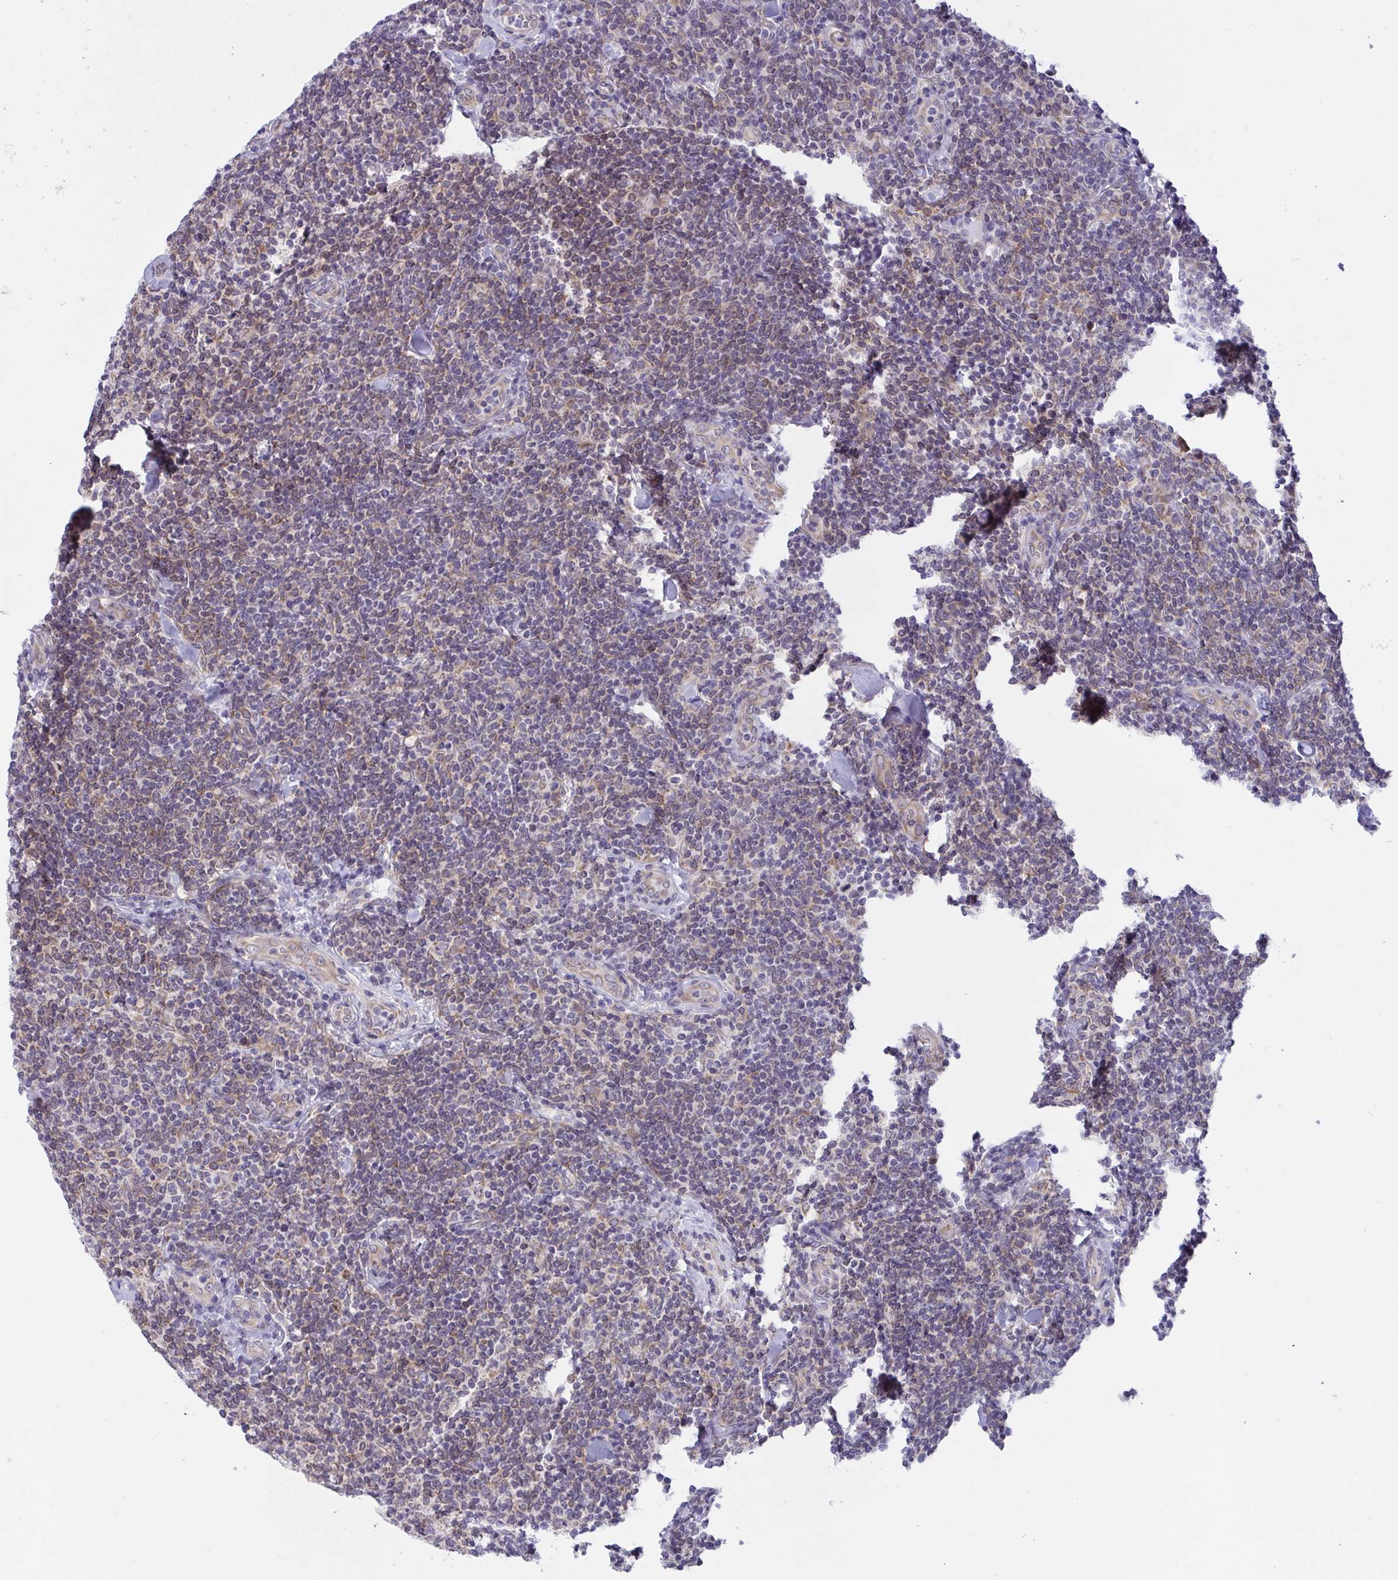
{"staining": {"intensity": "weak", "quantity": "25%-75%", "location": "cytoplasmic/membranous"}, "tissue": "lymphoma", "cell_type": "Tumor cells", "image_type": "cancer", "snomed": [{"axis": "morphology", "description": "Malignant lymphoma, non-Hodgkin's type, Low grade"}, {"axis": "topography", "description": "Lymph node"}], "caption": "Lymphoma stained with a protein marker demonstrates weak staining in tumor cells.", "gene": "CAMLG", "patient": {"sex": "female", "age": 56}}